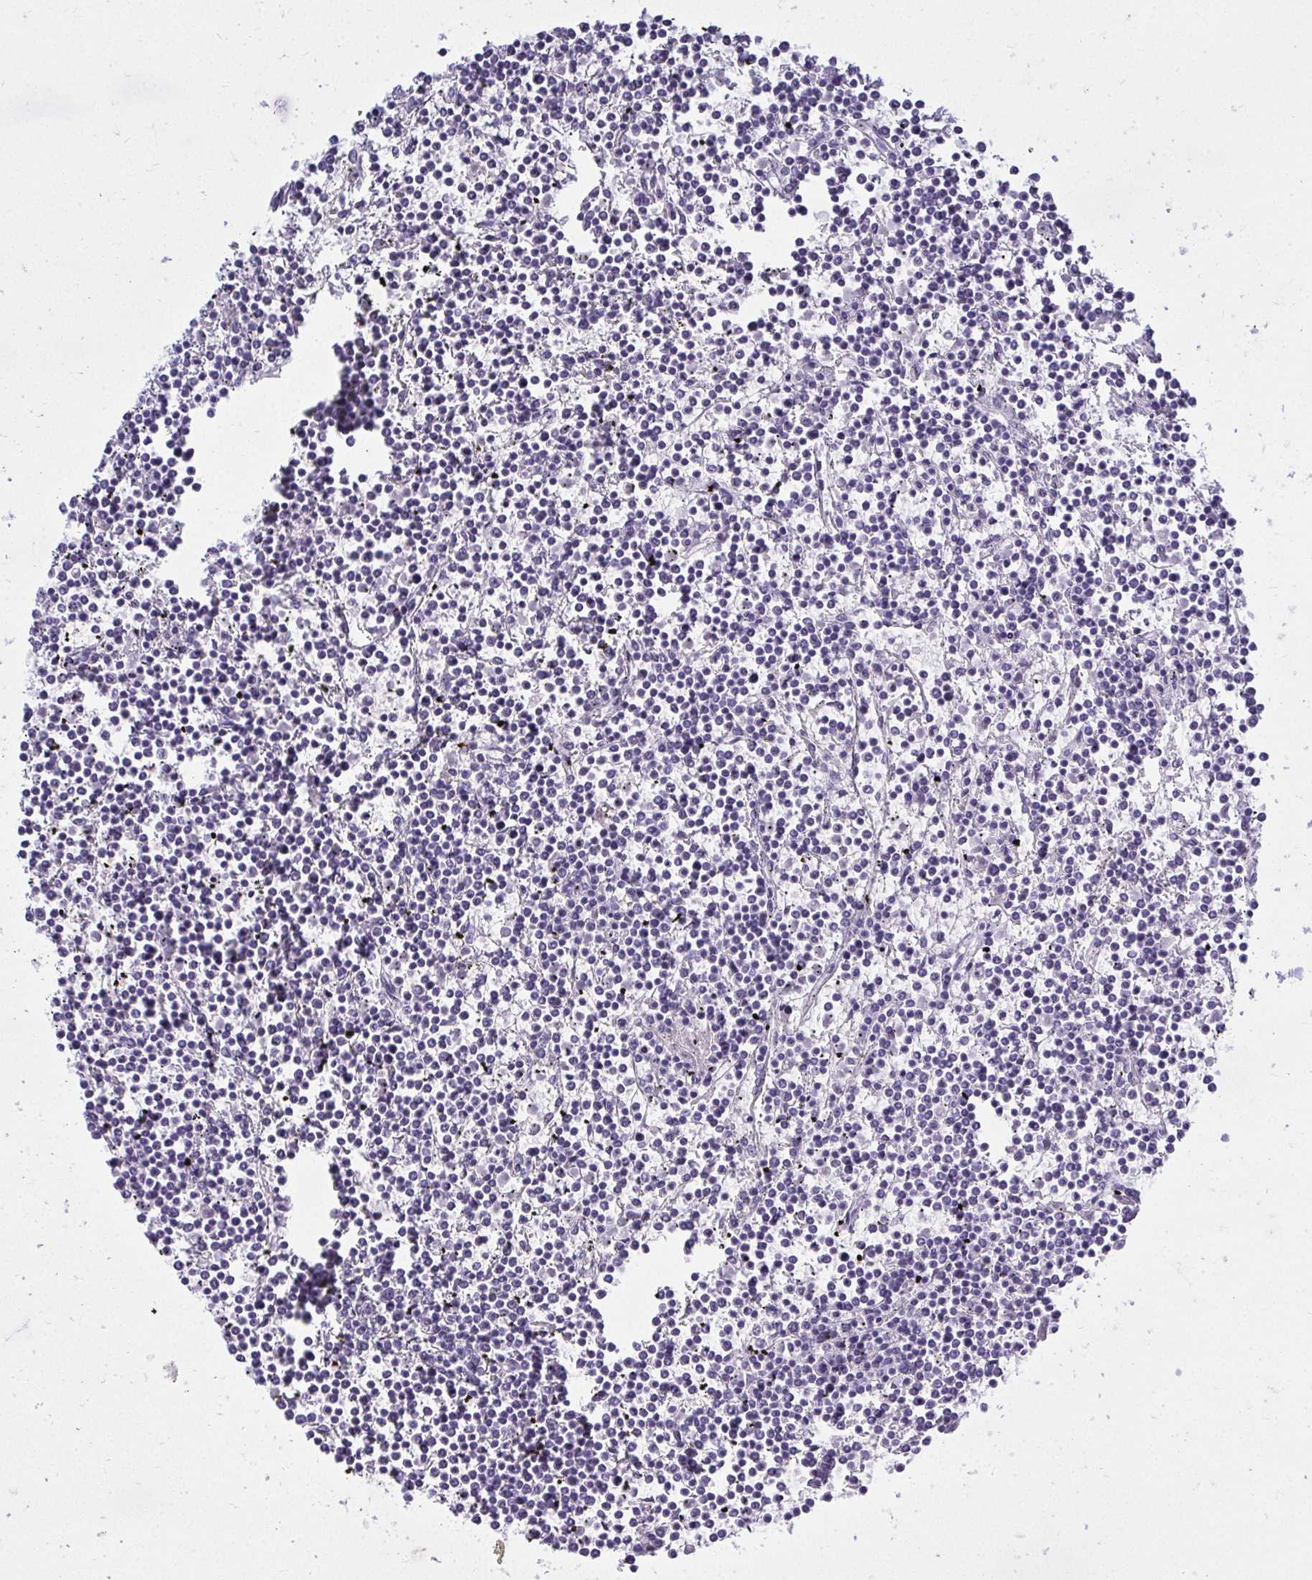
{"staining": {"intensity": "negative", "quantity": "none", "location": "none"}, "tissue": "lymphoma", "cell_type": "Tumor cells", "image_type": "cancer", "snomed": [{"axis": "morphology", "description": "Malignant lymphoma, non-Hodgkin's type, Low grade"}, {"axis": "topography", "description": "Spleen"}], "caption": "High magnification brightfield microscopy of lymphoma stained with DAB (3,3'-diaminobenzidine) (brown) and counterstained with hematoxylin (blue): tumor cells show no significant expression.", "gene": "QDPR", "patient": {"sex": "female", "age": 19}}